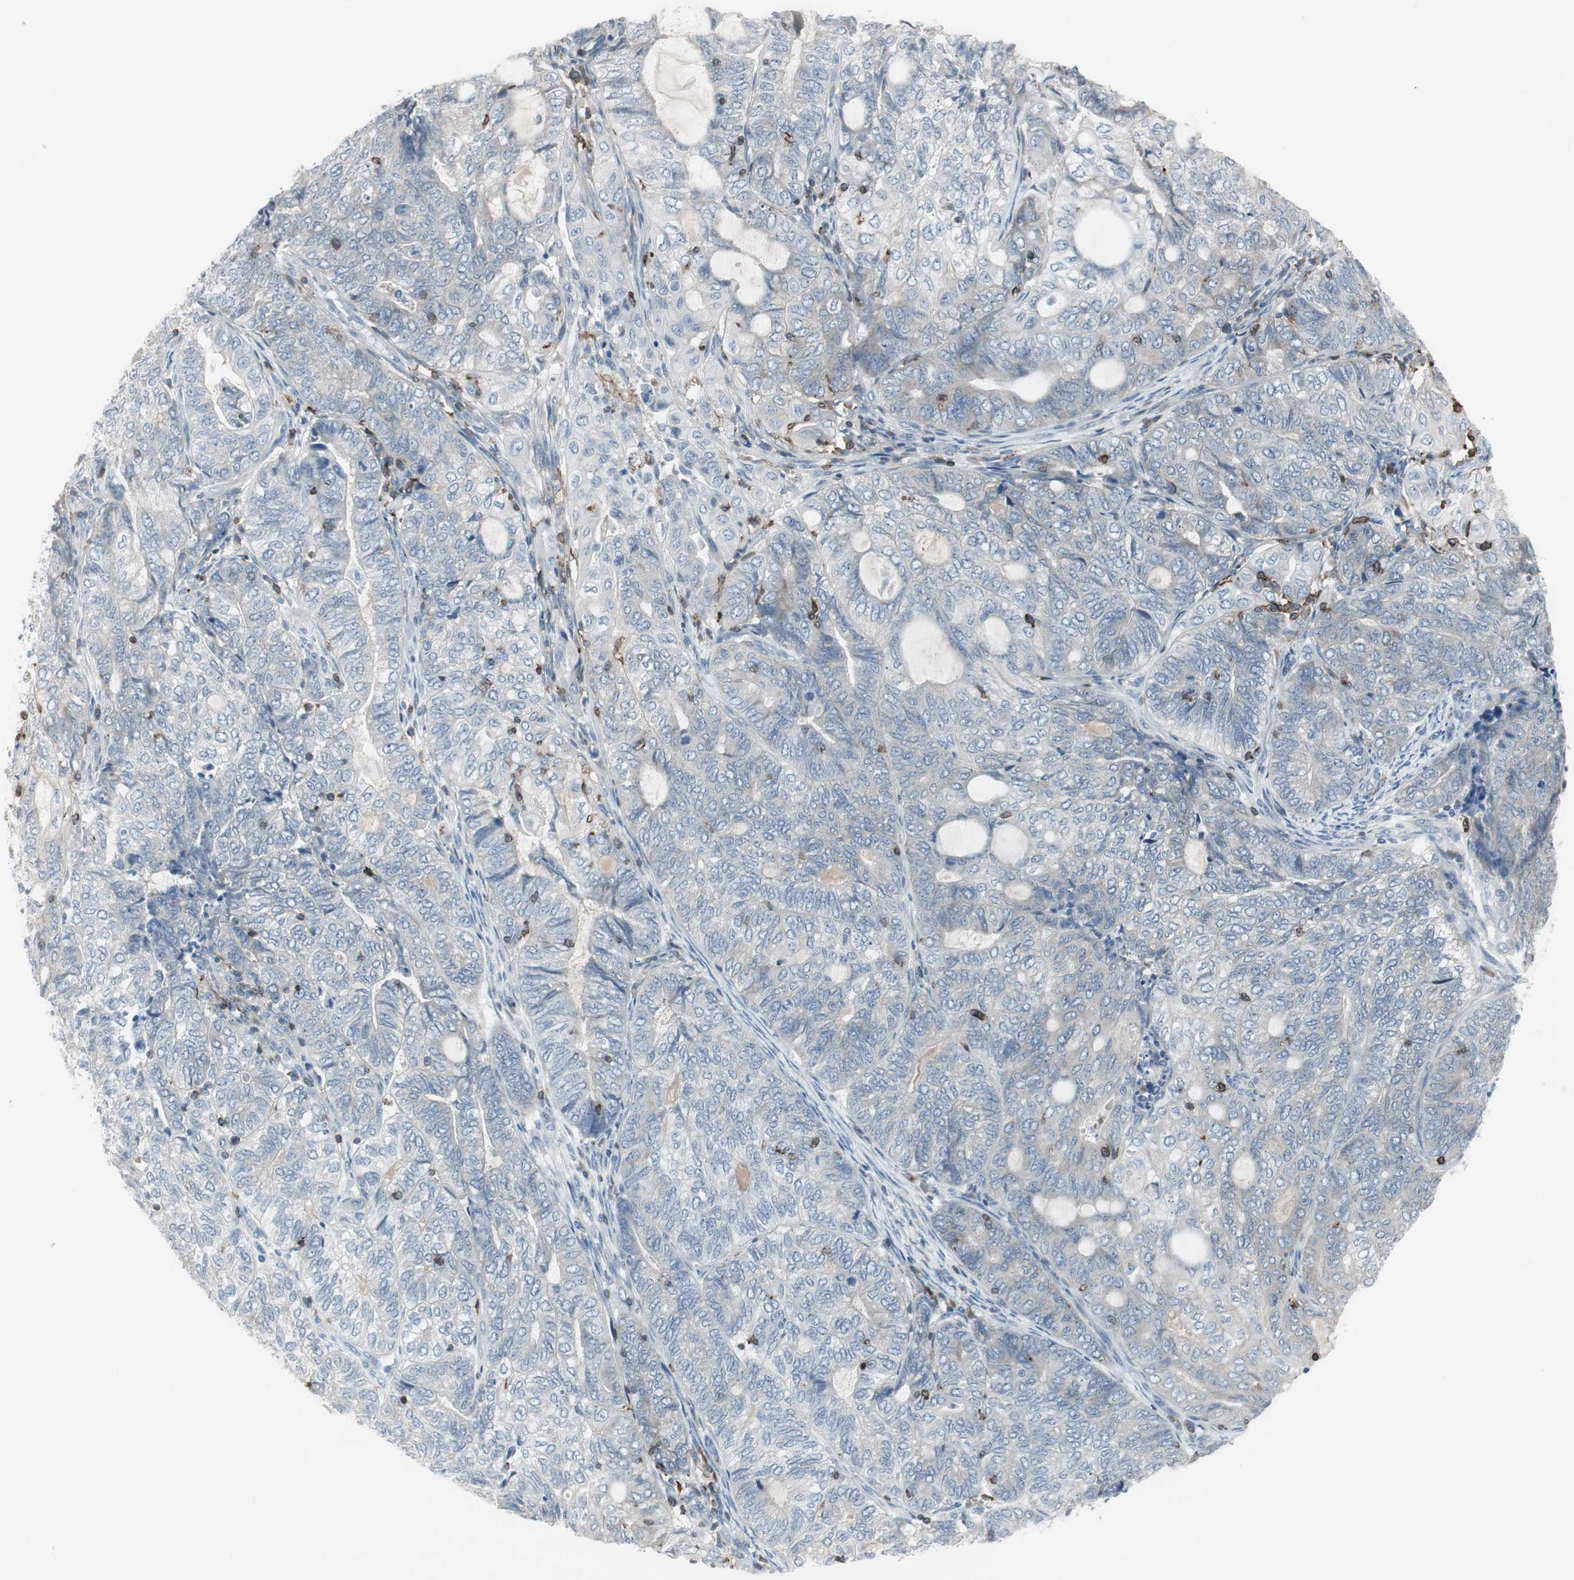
{"staining": {"intensity": "negative", "quantity": "none", "location": "none"}, "tissue": "endometrial cancer", "cell_type": "Tumor cells", "image_type": "cancer", "snomed": [{"axis": "morphology", "description": "Adenocarcinoma, NOS"}, {"axis": "topography", "description": "Uterus"}, {"axis": "topography", "description": "Endometrium"}], "caption": "Endometrial cancer (adenocarcinoma) was stained to show a protein in brown. There is no significant expression in tumor cells. Brightfield microscopy of immunohistochemistry (IHC) stained with DAB (brown) and hematoxylin (blue), captured at high magnification.", "gene": "MAP4K4", "patient": {"sex": "female", "age": 70}}